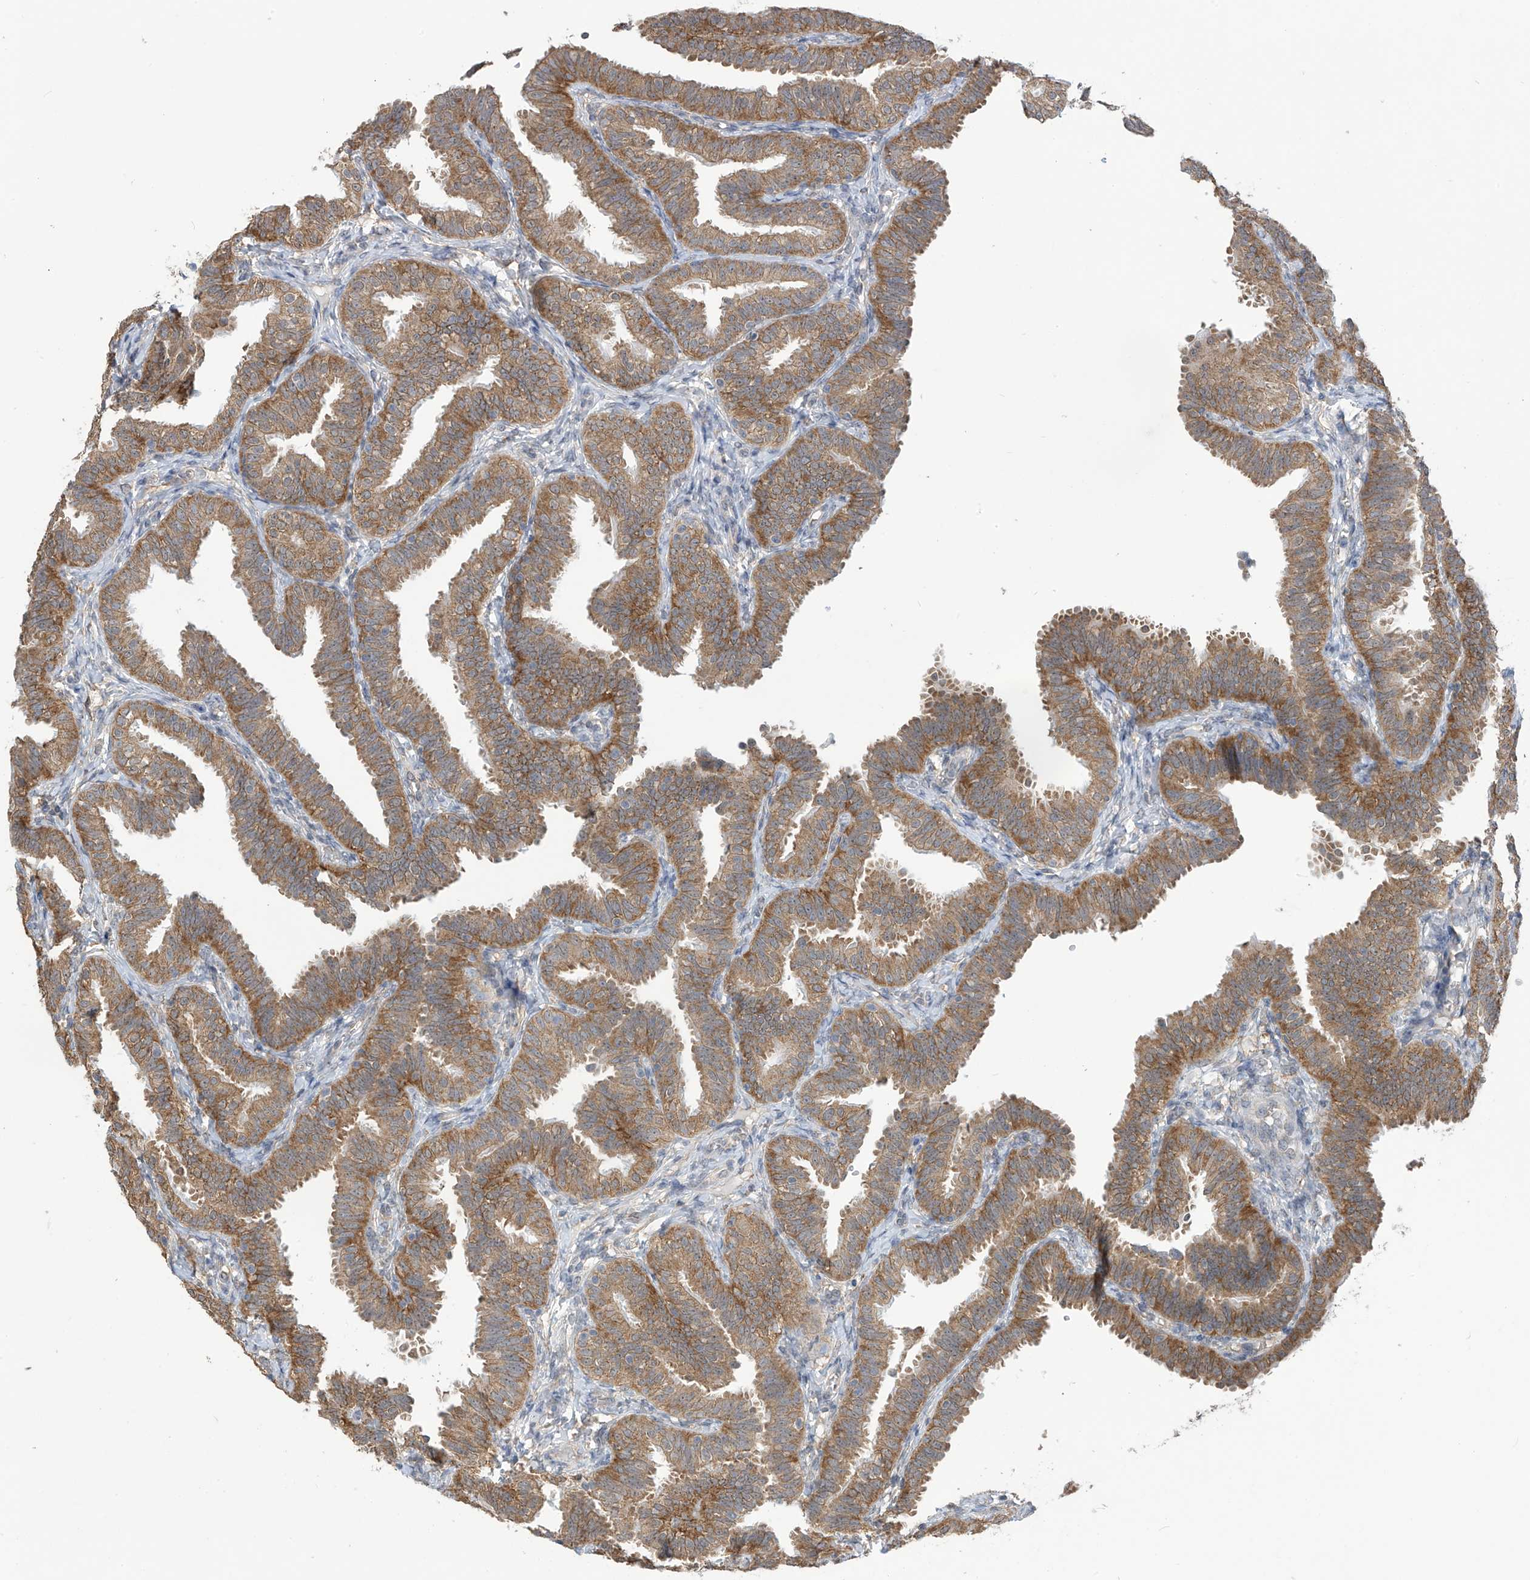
{"staining": {"intensity": "moderate", "quantity": ">75%", "location": "cytoplasmic/membranous,nuclear"}, "tissue": "fallopian tube", "cell_type": "Glandular cells", "image_type": "normal", "snomed": [{"axis": "morphology", "description": "Normal tissue, NOS"}, {"axis": "topography", "description": "Fallopian tube"}], "caption": "DAB (3,3'-diaminobenzidine) immunohistochemical staining of benign fallopian tube demonstrates moderate cytoplasmic/membranous,nuclear protein positivity in approximately >75% of glandular cells.", "gene": "KIAA1522", "patient": {"sex": "female", "age": 35}}